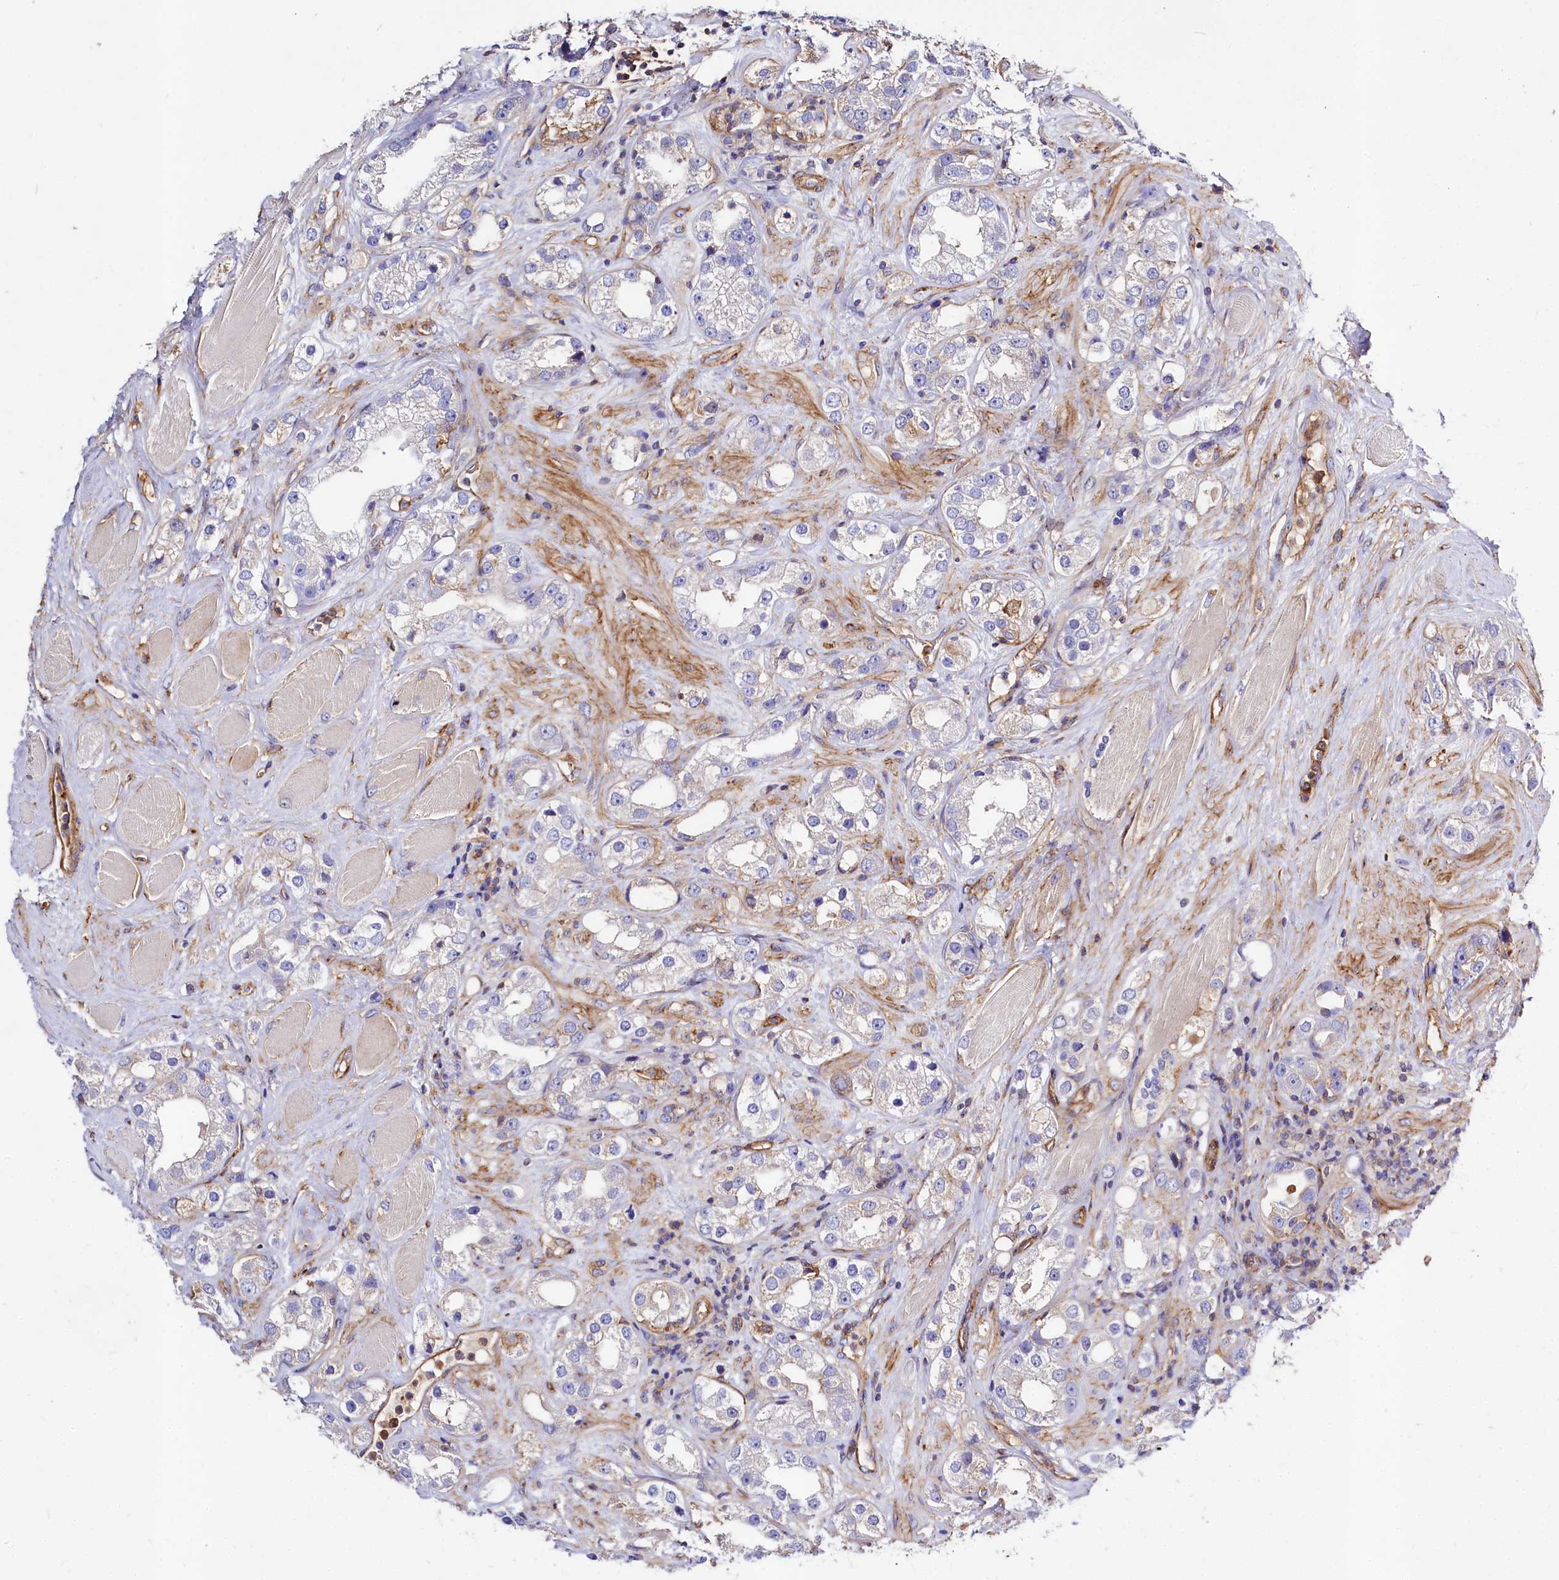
{"staining": {"intensity": "negative", "quantity": "none", "location": "none"}, "tissue": "prostate cancer", "cell_type": "Tumor cells", "image_type": "cancer", "snomed": [{"axis": "morphology", "description": "Adenocarcinoma, NOS"}, {"axis": "topography", "description": "Prostate"}], "caption": "The image shows no staining of tumor cells in adenocarcinoma (prostate). Brightfield microscopy of IHC stained with DAB (brown) and hematoxylin (blue), captured at high magnification.", "gene": "ANO6", "patient": {"sex": "male", "age": 79}}